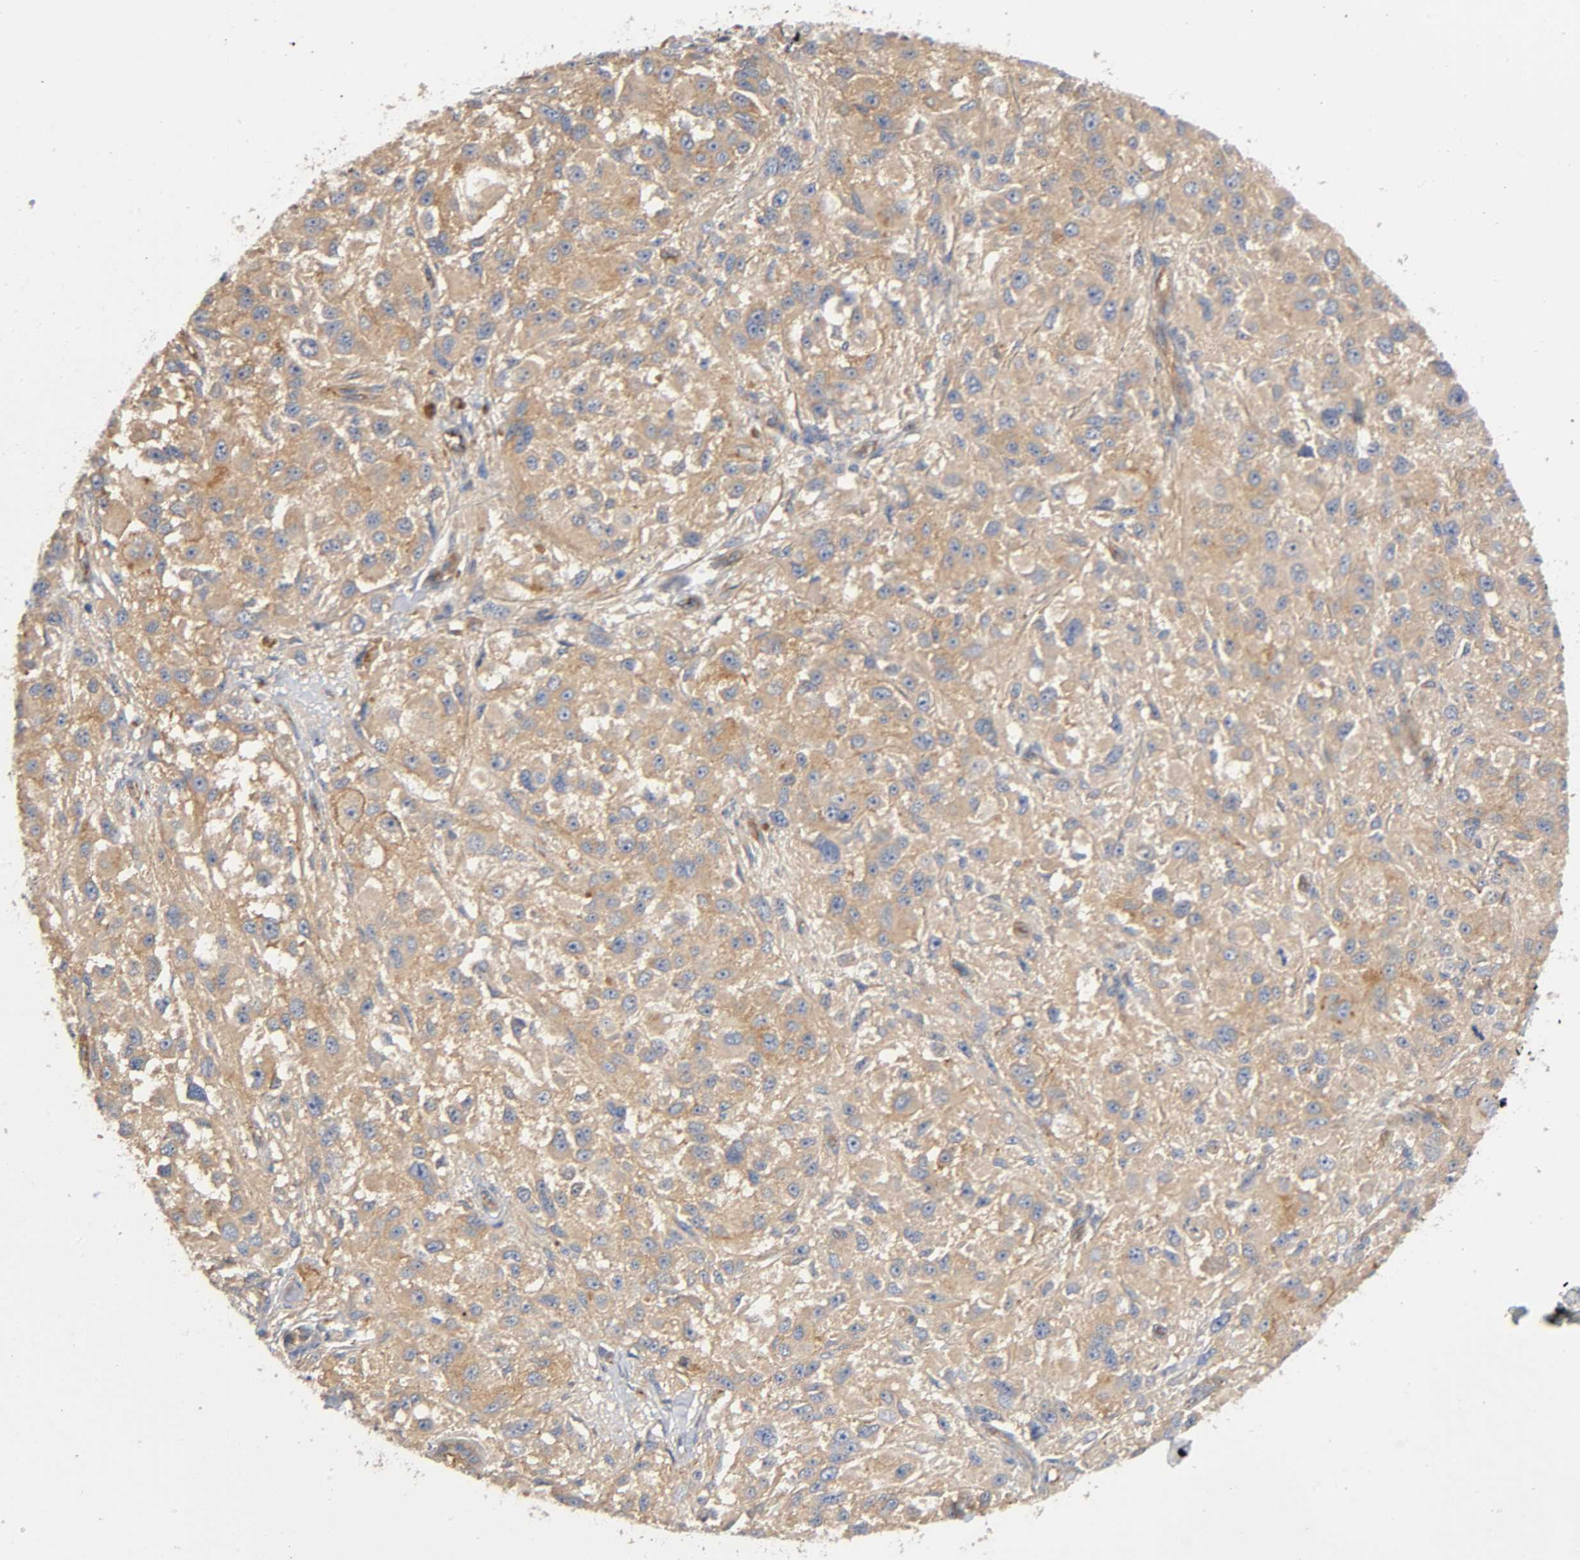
{"staining": {"intensity": "weak", "quantity": ">75%", "location": "cytoplasmic/membranous"}, "tissue": "melanoma", "cell_type": "Tumor cells", "image_type": "cancer", "snomed": [{"axis": "morphology", "description": "Necrosis, NOS"}, {"axis": "morphology", "description": "Malignant melanoma, NOS"}, {"axis": "topography", "description": "Skin"}], "caption": "An image of human malignant melanoma stained for a protein exhibits weak cytoplasmic/membranous brown staining in tumor cells.", "gene": "MARS1", "patient": {"sex": "female", "age": 87}}